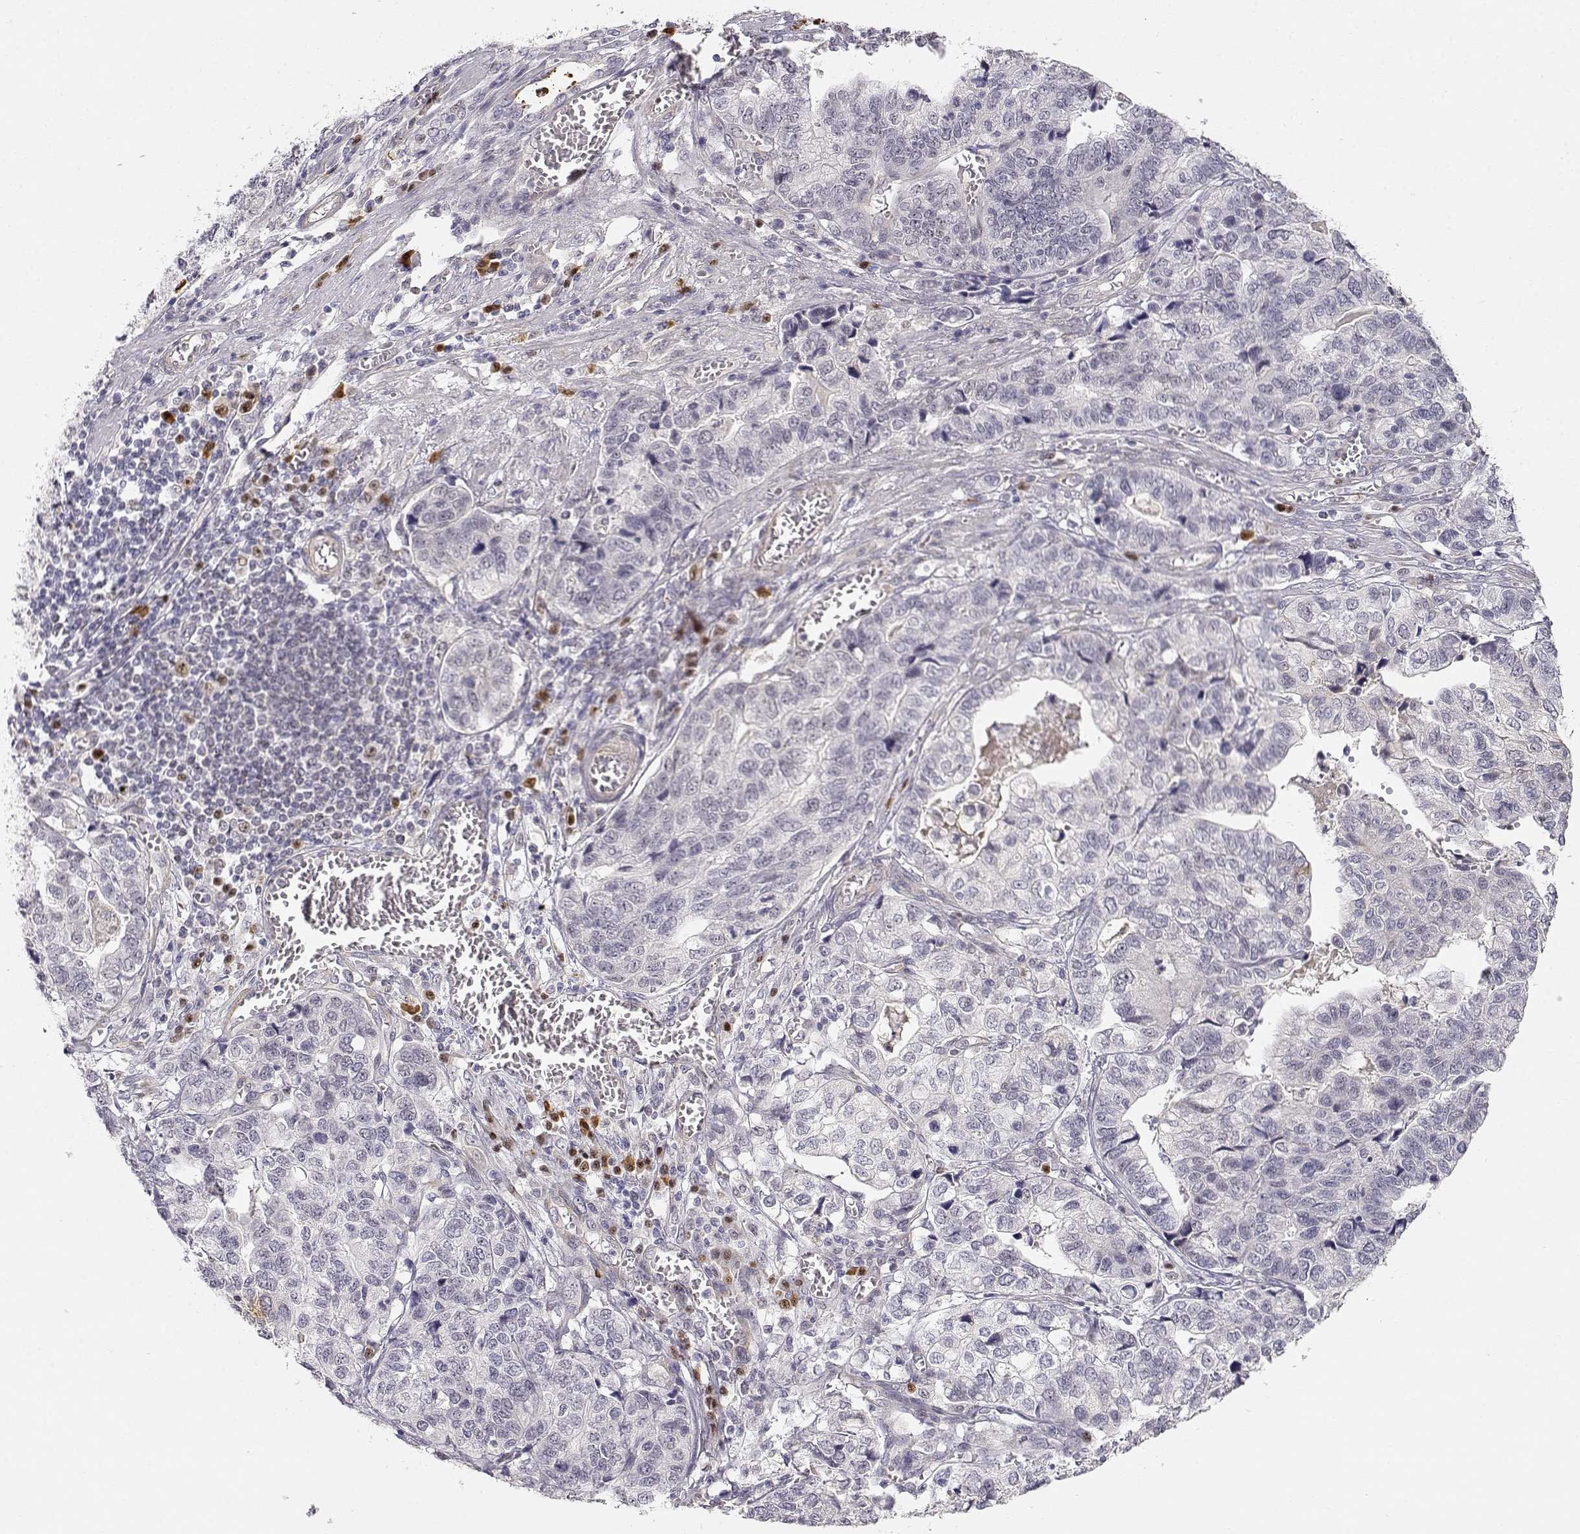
{"staining": {"intensity": "negative", "quantity": "none", "location": "none"}, "tissue": "stomach cancer", "cell_type": "Tumor cells", "image_type": "cancer", "snomed": [{"axis": "morphology", "description": "Adenocarcinoma, NOS"}, {"axis": "topography", "description": "Stomach, upper"}], "caption": "Micrograph shows no protein positivity in tumor cells of stomach adenocarcinoma tissue. The staining was performed using DAB (3,3'-diaminobenzidine) to visualize the protein expression in brown, while the nuclei were stained in blue with hematoxylin (Magnification: 20x).", "gene": "EAF2", "patient": {"sex": "female", "age": 67}}